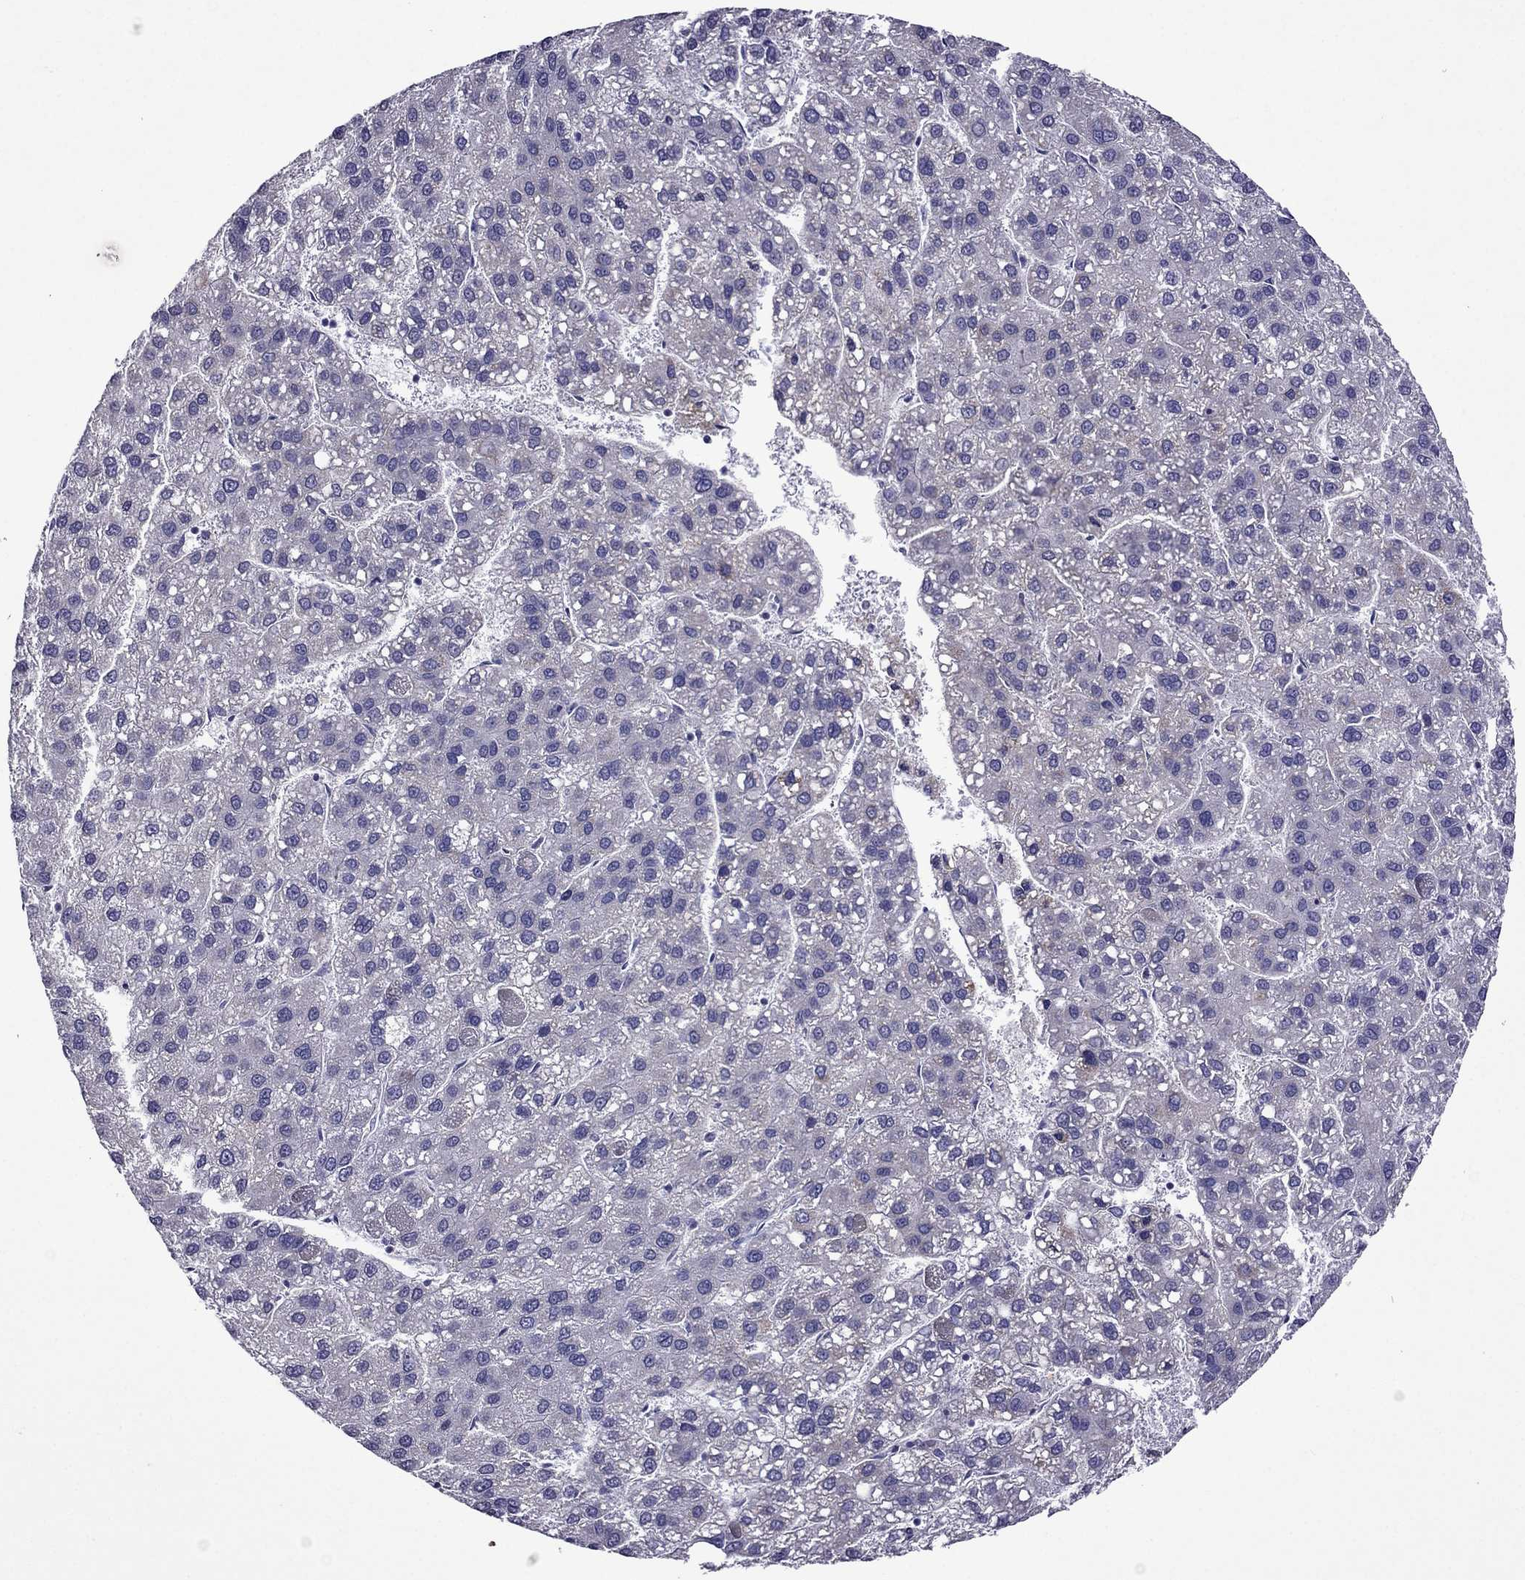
{"staining": {"intensity": "negative", "quantity": "none", "location": "none"}, "tissue": "liver cancer", "cell_type": "Tumor cells", "image_type": "cancer", "snomed": [{"axis": "morphology", "description": "Carcinoma, Hepatocellular, NOS"}, {"axis": "topography", "description": "Liver"}], "caption": "A micrograph of liver cancer (hepatocellular carcinoma) stained for a protein displays no brown staining in tumor cells.", "gene": "SPTBN4", "patient": {"sex": "female", "age": 82}}